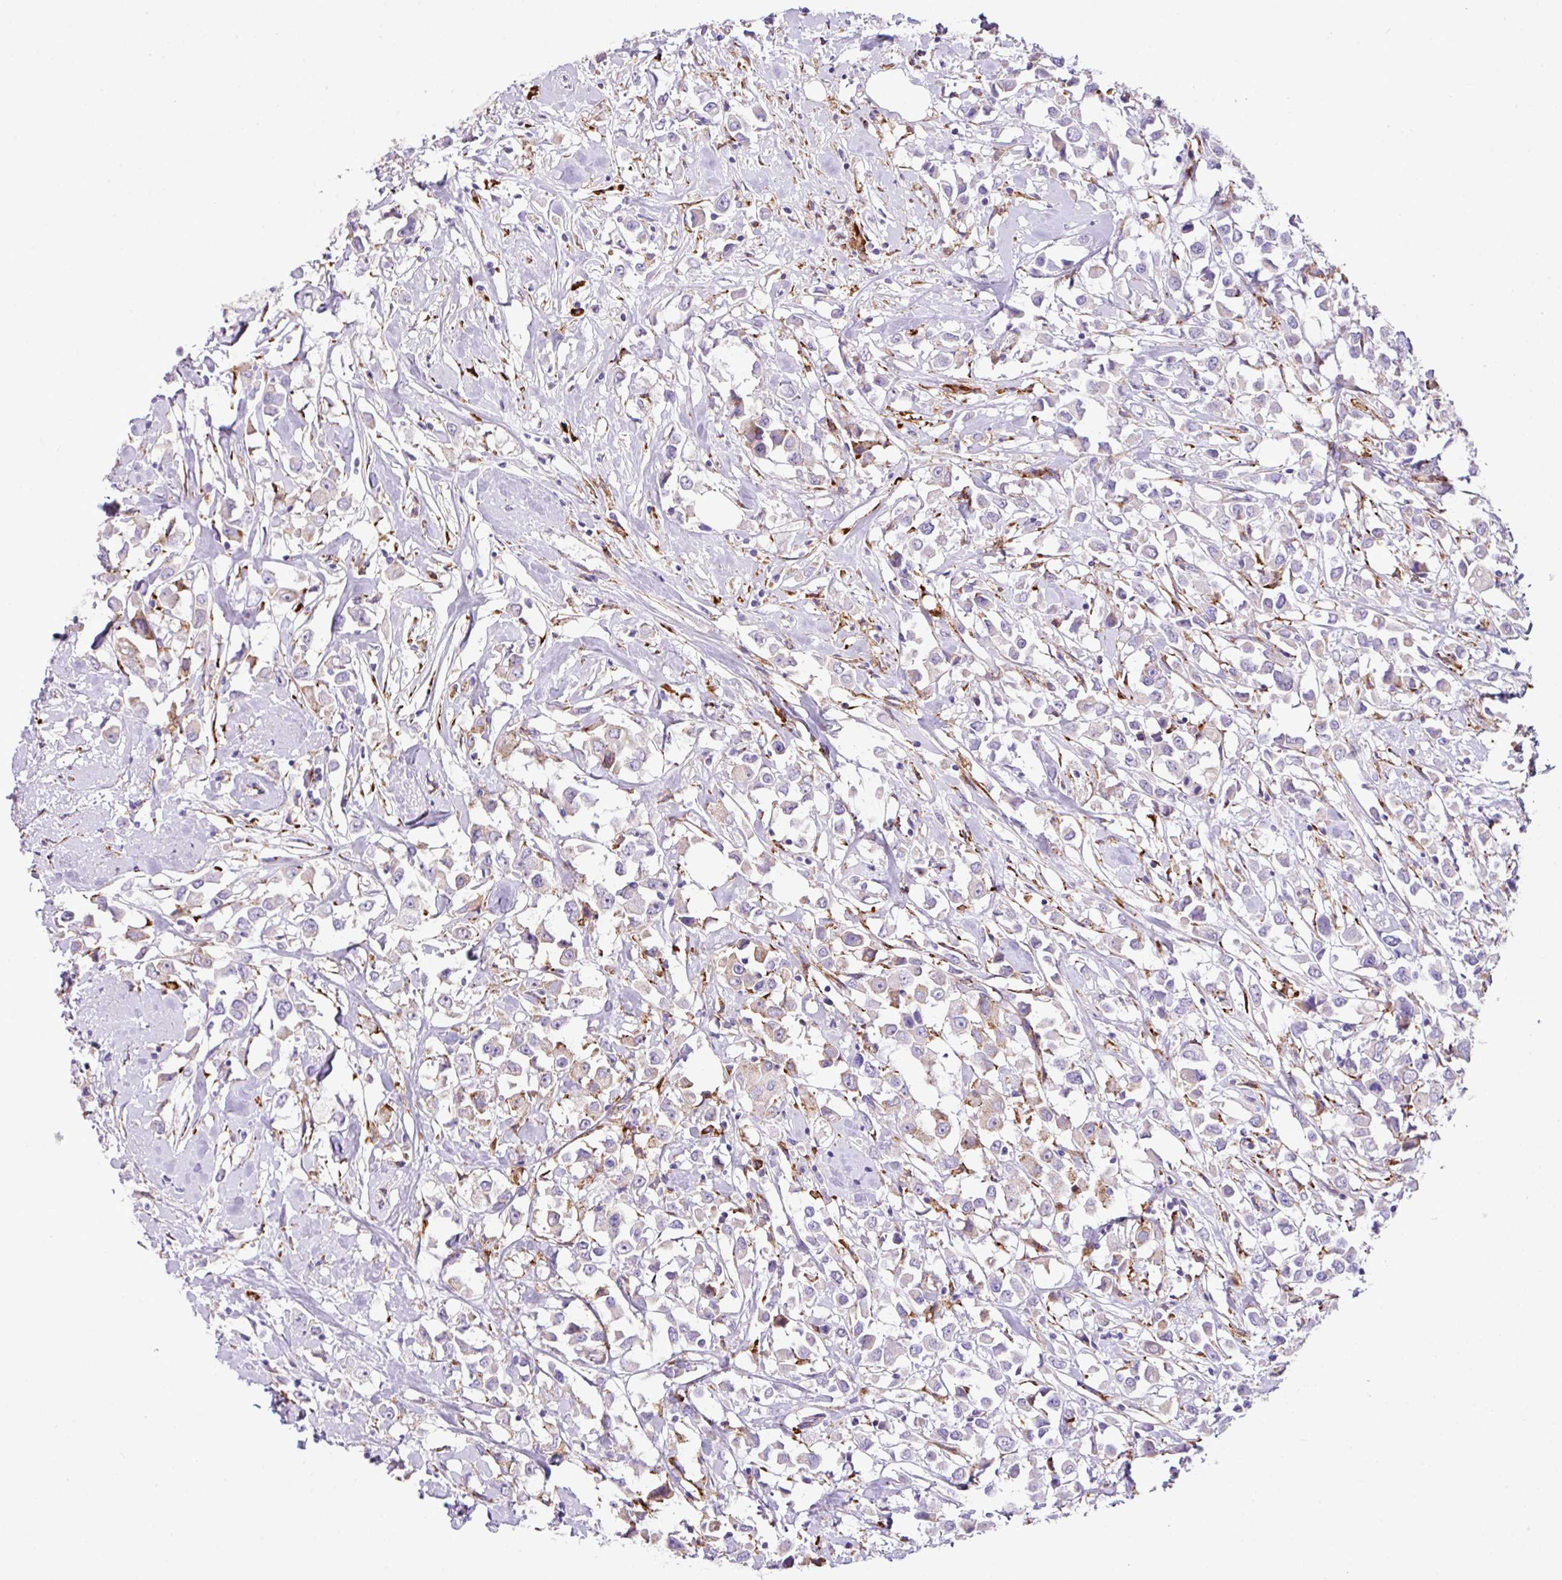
{"staining": {"intensity": "negative", "quantity": "none", "location": "none"}, "tissue": "breast cancer", "cell_type": "Tumor cells", "image_type": "cancer", "snomed": [{"axis": "morphology", "description": "Duct carcinoma"}, {"axis": "topography", "description": "Breast"}], "caption": "Image shows no significant protein staining in tumor cells of breast intraductal carcinoma. Brightfield microscopy of immunohistochemistry stained with DAB (brown) and hematoxylin (blue), captured at high magnification.", "gene": "RGS21", "patient": {"sex": "female", "age": 61}}